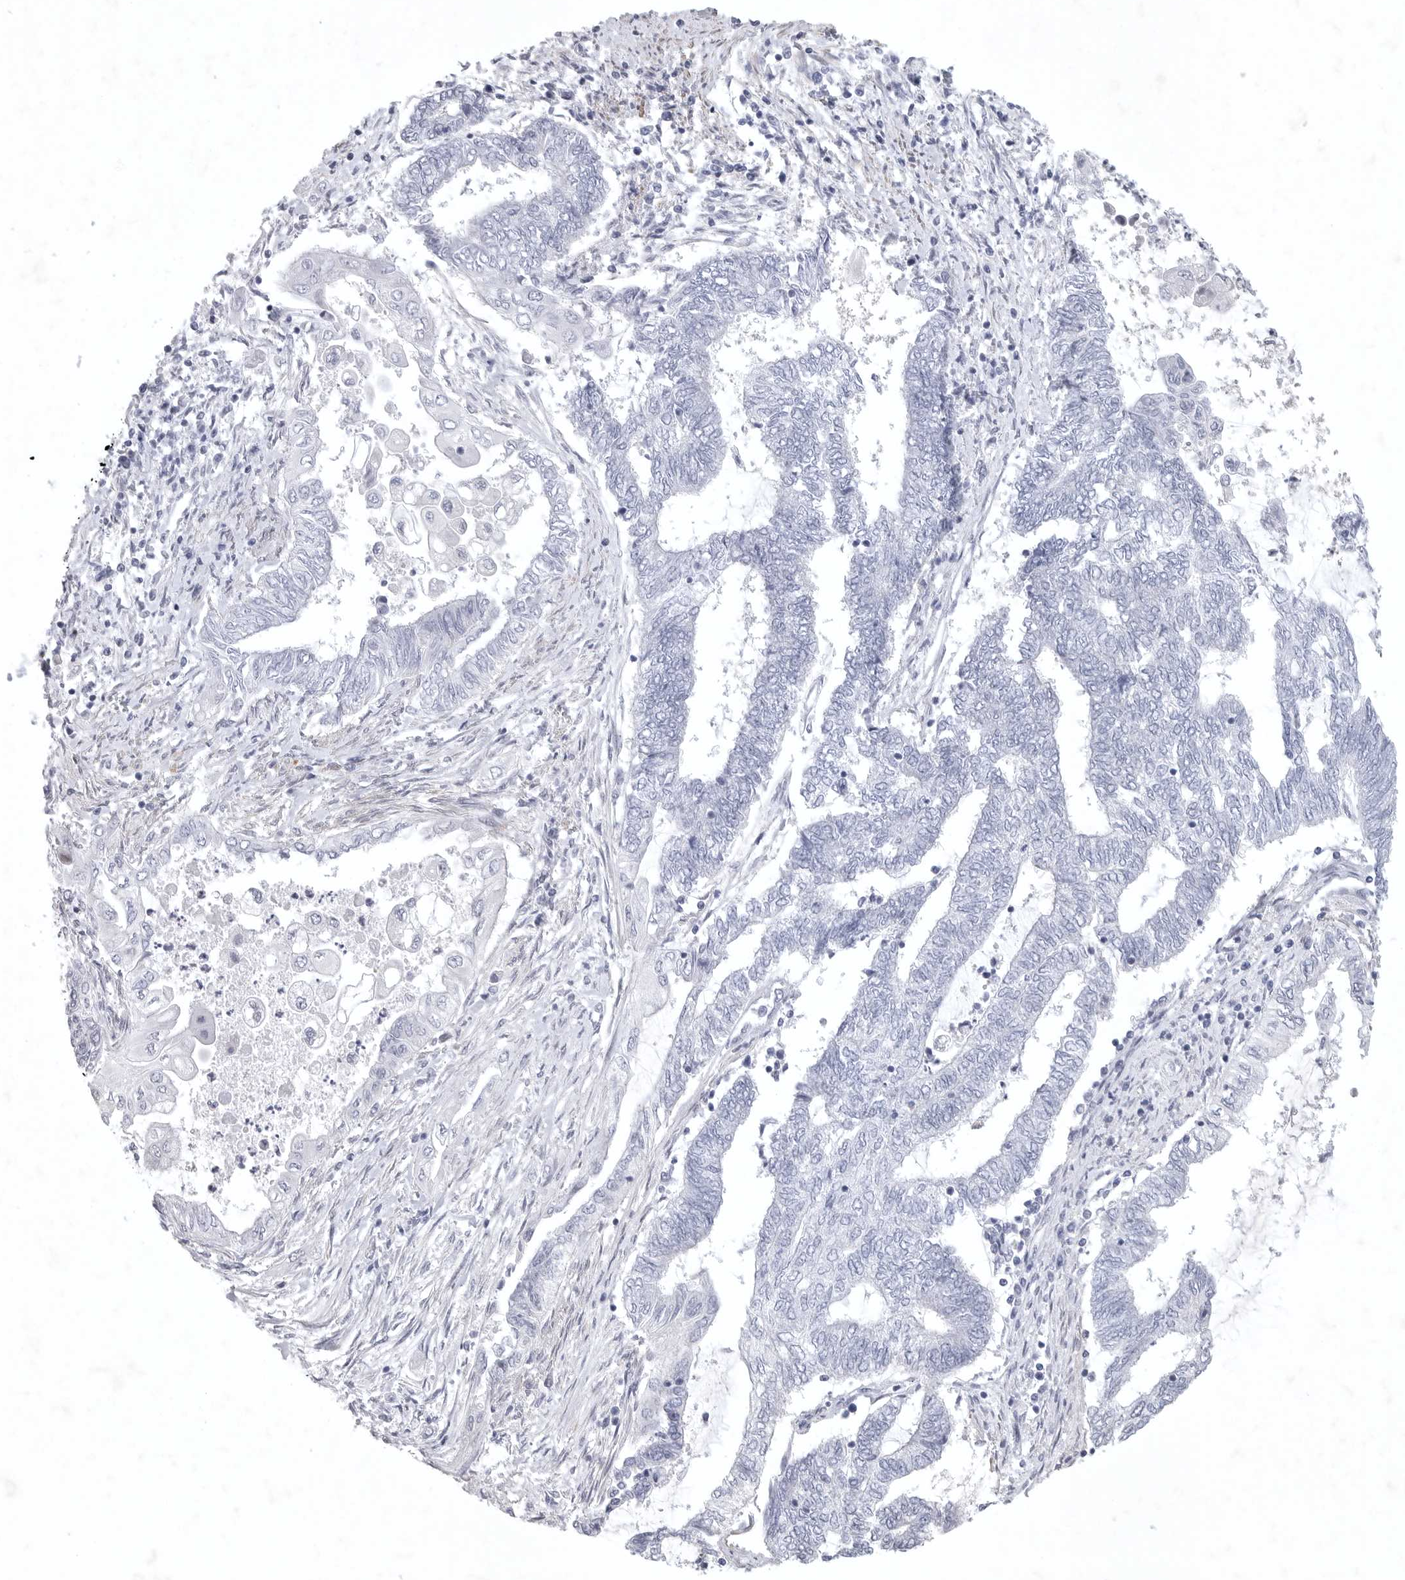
{"staining": {"intensity": "negative", "quantity": "none", "location": "none"}, "tissue": "endometrial cancer", "cell_type": "Tumor cells", "image_type": "cancer", "snomed": [{"axis": "morphology", "description": "Adenocarcinoma, NOS"}, {"axis": "topography", "description": "Uterus"}, {"axis": "topography", "description": "Endometrium"}], "caption": "Immunohistochemistry image of neoplastic tissue: endometrial cancer (adenocarcinoma) stained with DAB reveals no significant protein expression in tumor cells.", "gene": "TNR", "patient": {"sex": "female", "age": 70}}